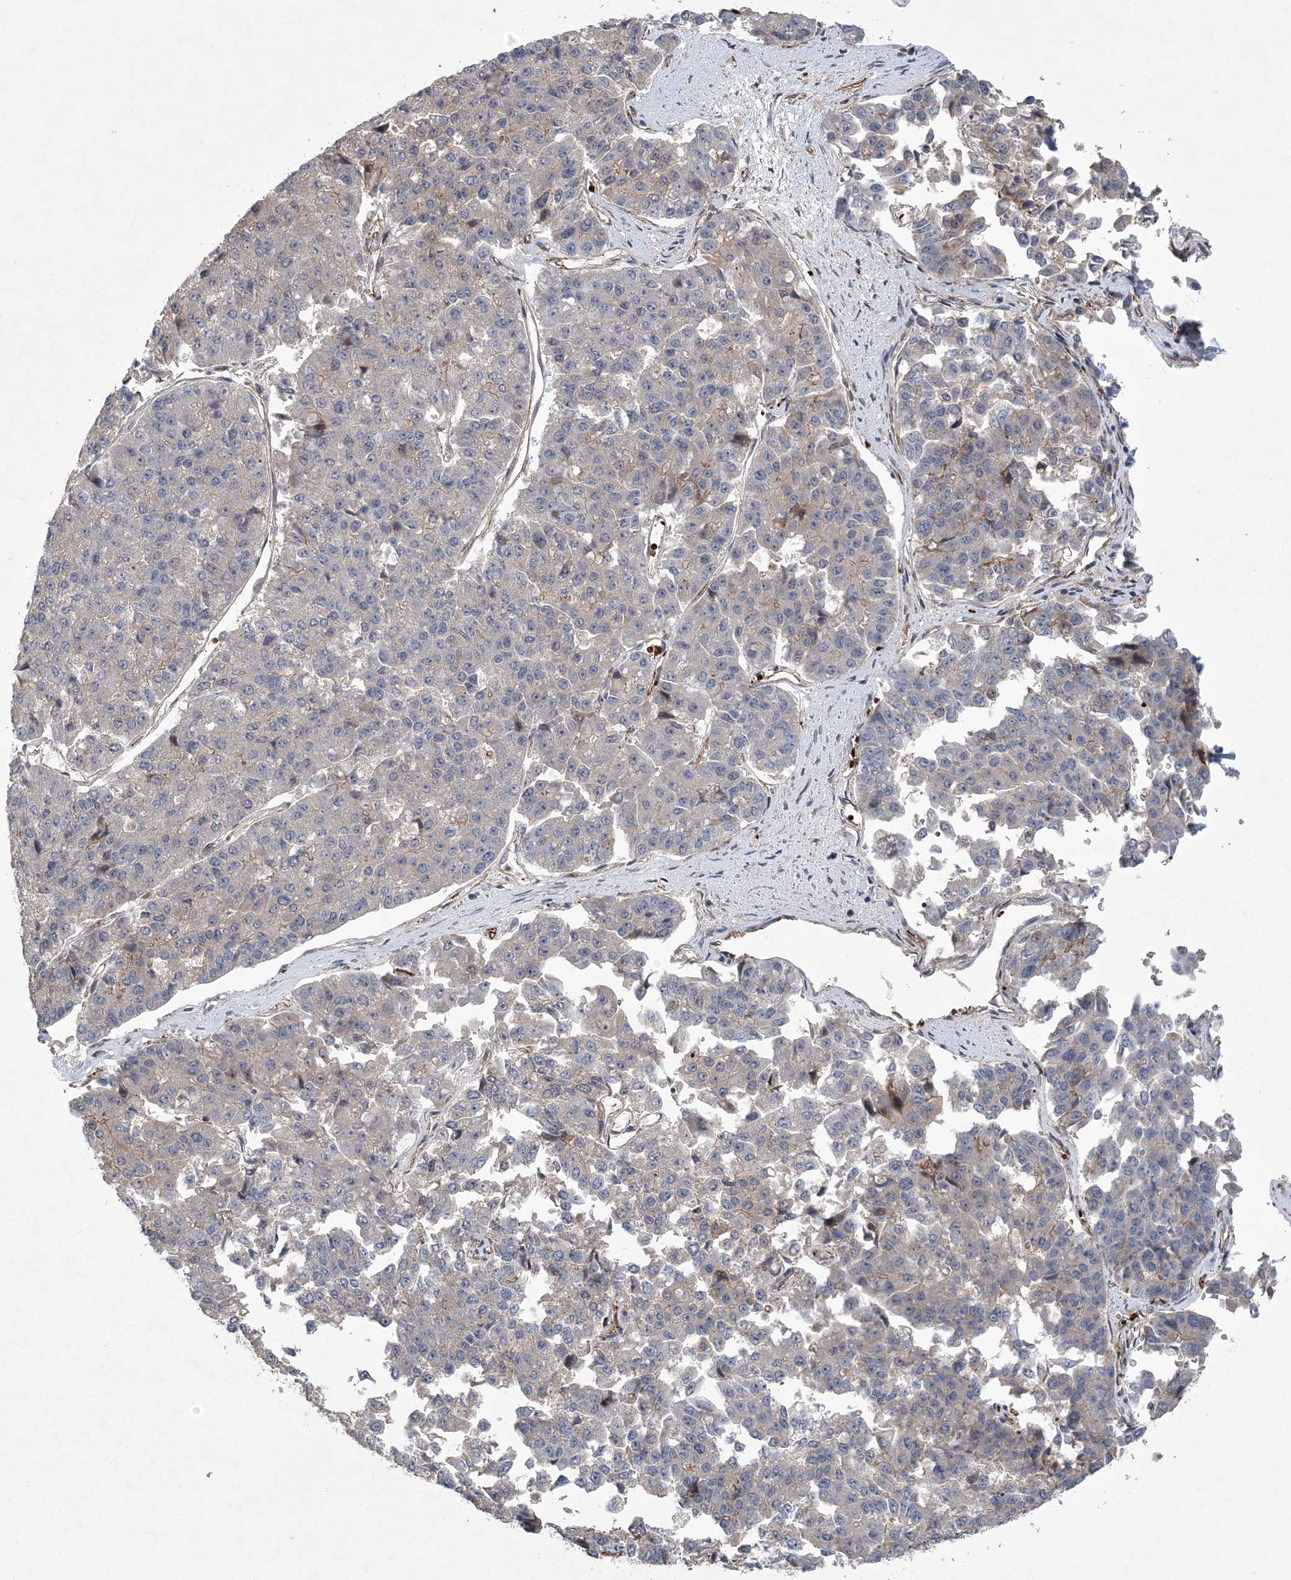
{"staining": {"intensity": "negative", "quantity": "none", "location": "none"}, "tissue": "pancreatic cancer", "cell_type": "Tumor cells", "image_type": "cancer", "snomed": [{"axis": "morphology", "description": "Adenocarcinoma, NOS"}, {"axis": "topography", "description": "Pancreas"}], "caption": "The image displays no significant staining in tumor cells of pancreatic cancer.", "gene": "CALN1", "patient": {"sex": "male", "age": 50}}